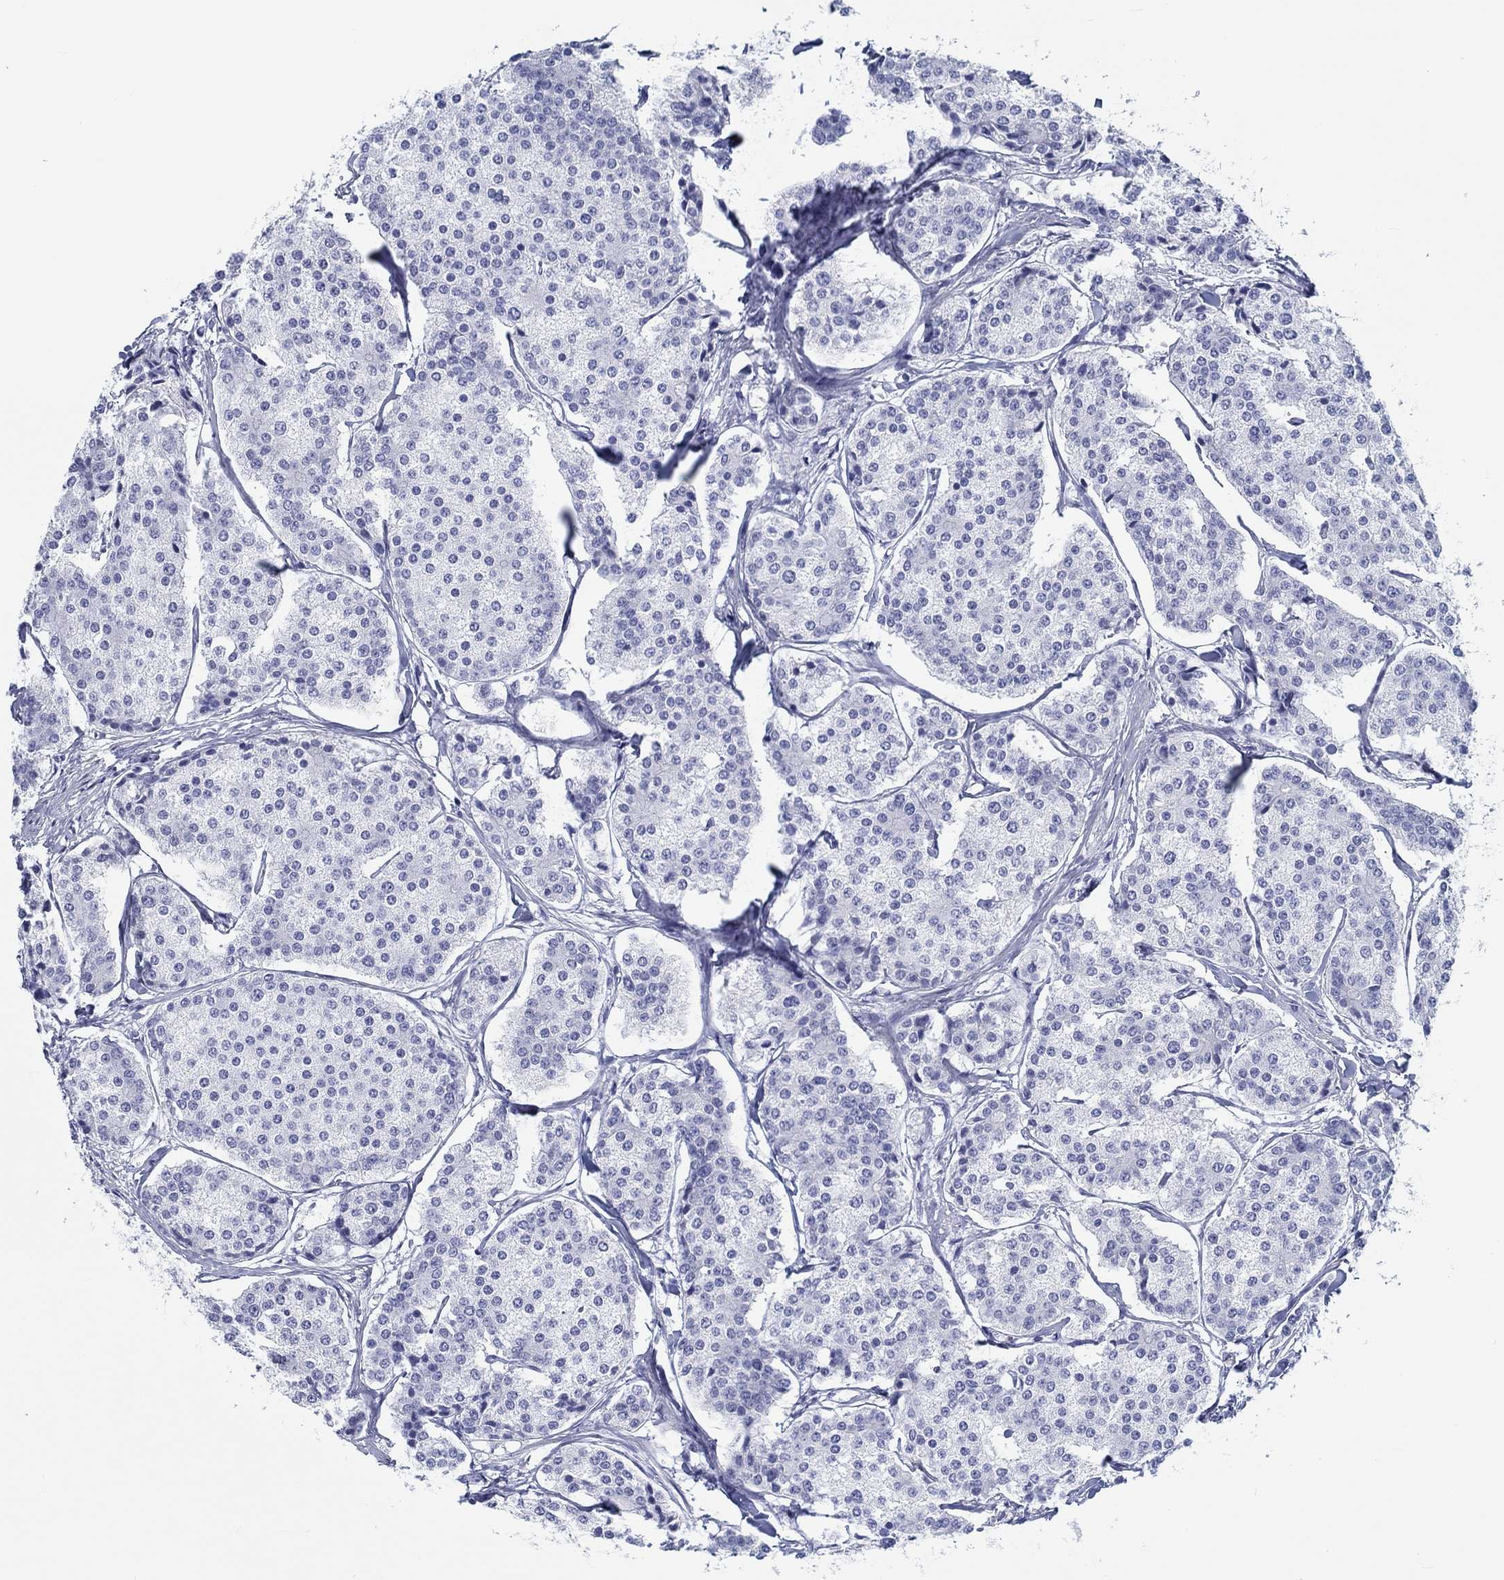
{"staining": {"intensity": "negative", "quantity": "none", "location": "none"}, "tissue": "carcinoid", "cell_type": "Tumor cells", "image_type": "cancer", "snomed": [{"axis": "morphology", "description": "Carcinoid, malignant, NOS"}, {"axis": "topography", "description": "Small intestine"}], "caption": "Tumor cells show no significant staining in carcinoid.", "gene": "H1-1", "patient": {"sex": "female", "age": 65}}